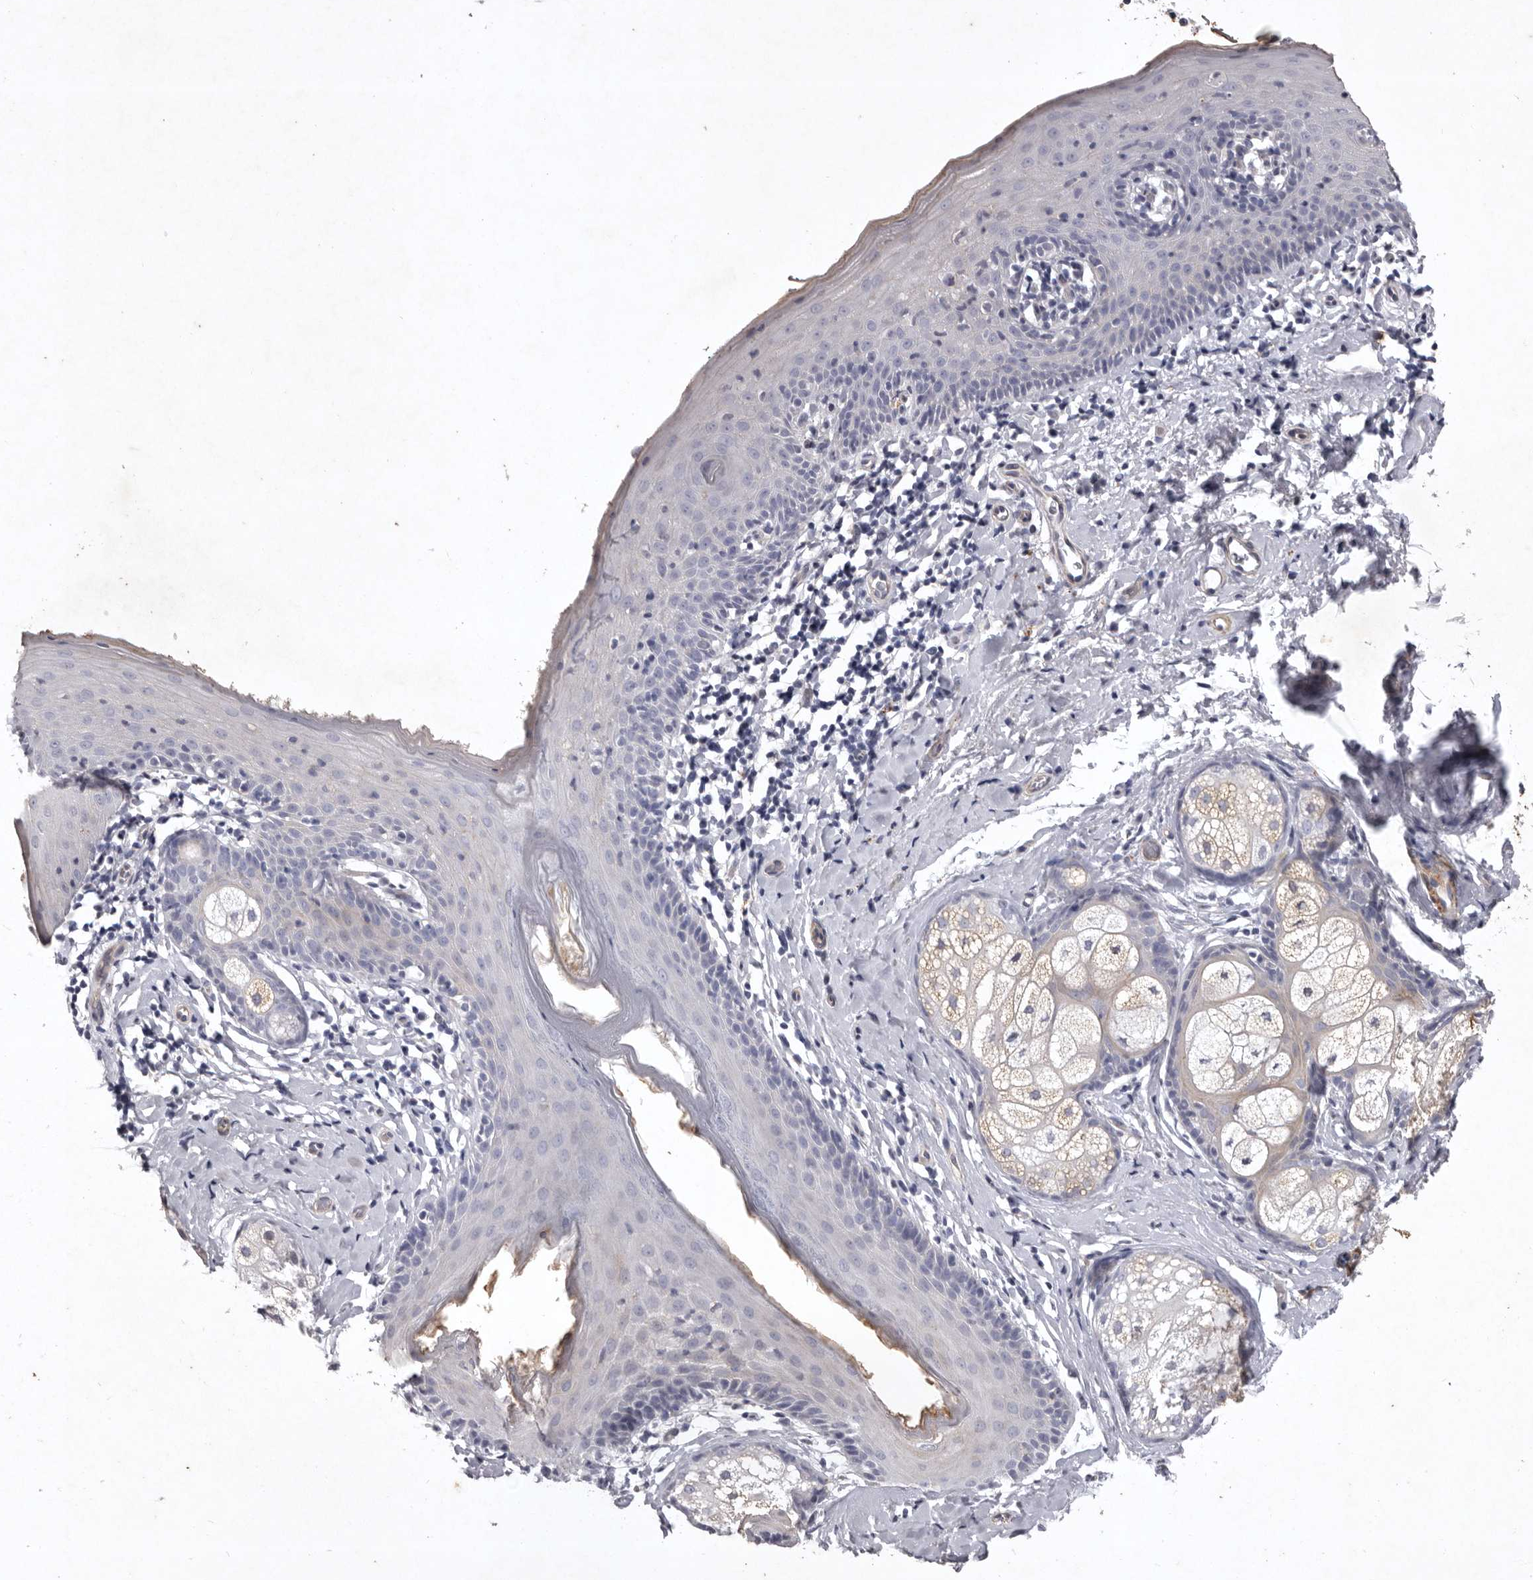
{"staining": {"intensity": "negative", "quantity": "none", "location": "none"}, "tissue": "skin", "cell_type": "Epidermal cells", "image_type": "normal", "snomed": [{"axis": "morphology", "description": "Normal tissue, NOS"}, {"axis": "topography", "description": "Vulva"}], "caption": "Protein analysis of normal skin exhibits no significant expression in epidermal cells. (DAB (3,3'-diaminobenzidine) immunohistochemistry, high magnification).", "gene": "NKAIN4", "patient": {"sex": "female", "age": 66}}